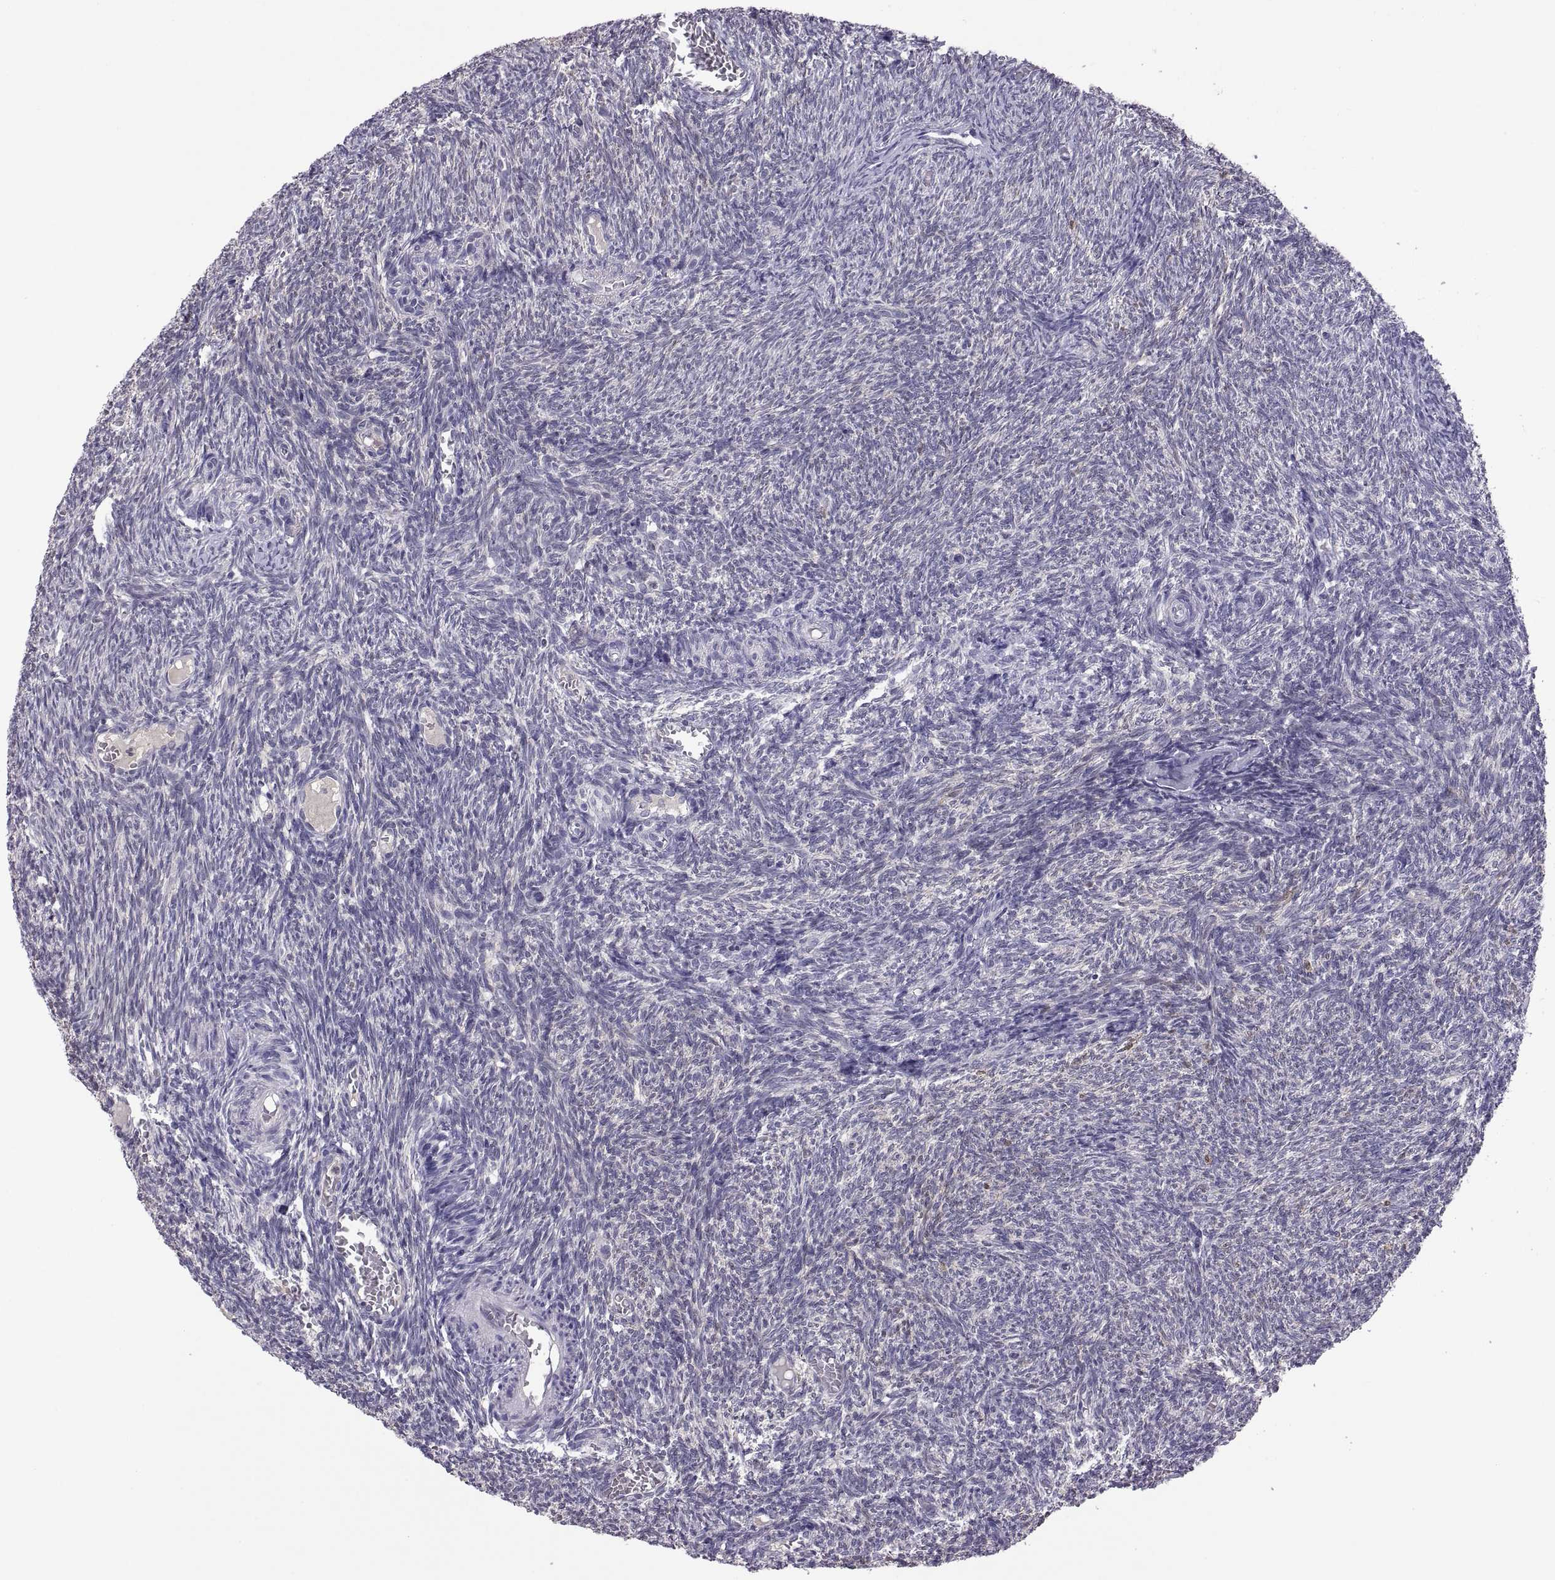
{"staining": {"intensity": "negative", "quantity": "none", "location": "none"}, "tissue": "ovary", "cell_type": "Follicle cells", "image_type": "normal", "snomed": [{"axis": "morphology", "description": "Normal tissue, NOS"}, {"axis": "topography", "description": "Ovary"}], "caption": "Image shows no protein staining in follicle cells of normal ovary.", "gene": "FGF9", "patient": {"sex": "female", "age": 39}}